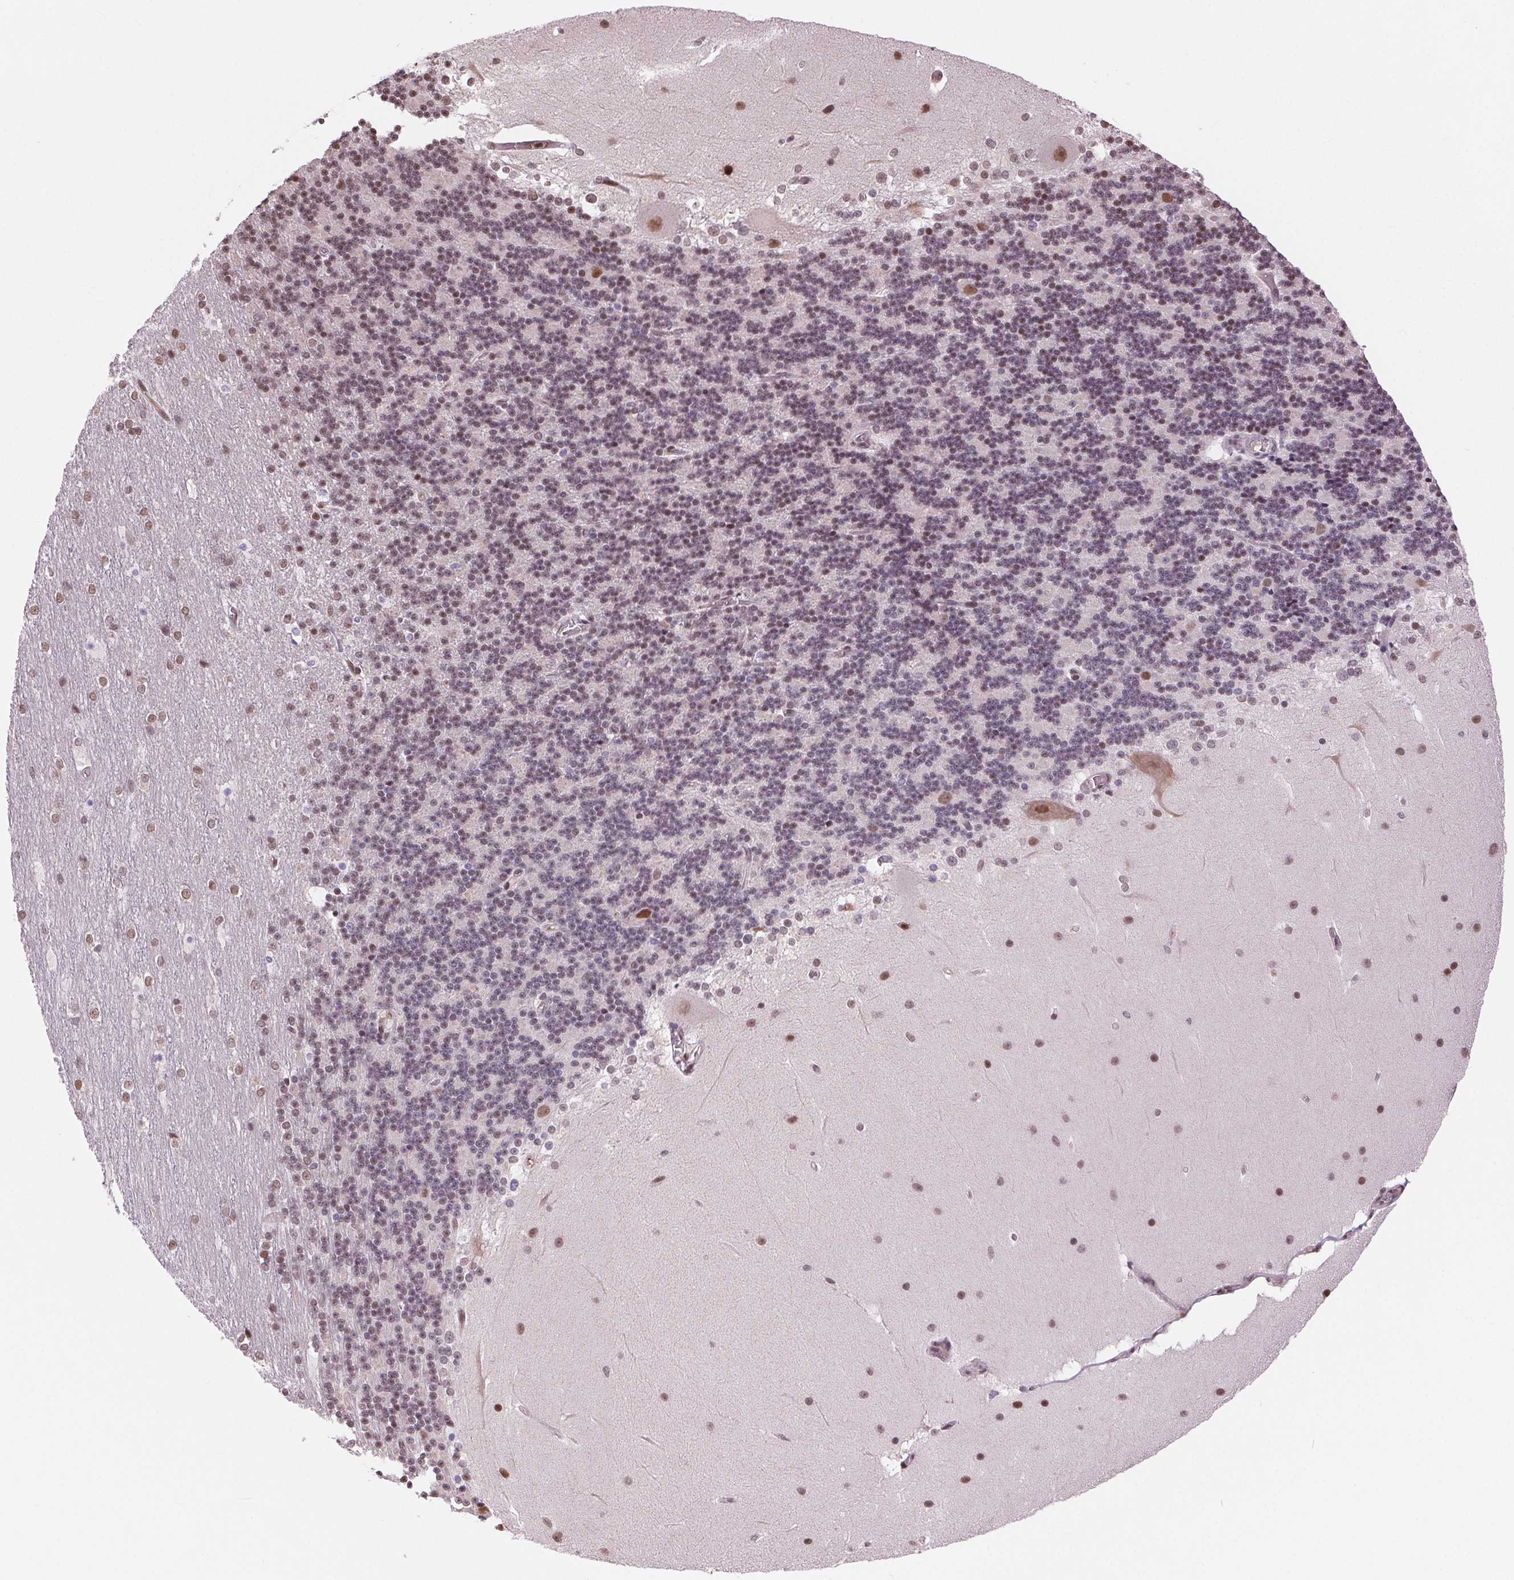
{"staining": {"intensity": "weak", "quantity": "25%-75%", "location": "nuclear"}, "tissue": "cerebellum", "cell_type": "Cells in granular layer", "image_type": "normal", "snomed": [{"axis": "morphology", "description": "Normal tissue, NOS"}, {"axis": "topography", "description": "Cerebellum"}], "caption": "Unremarkable cerebellum reveals weak nuclear positivity in about 25%-75% of cells in granular layer.", "gene": "RAD23A", "patient": {"sex": "female", "age": 19}}